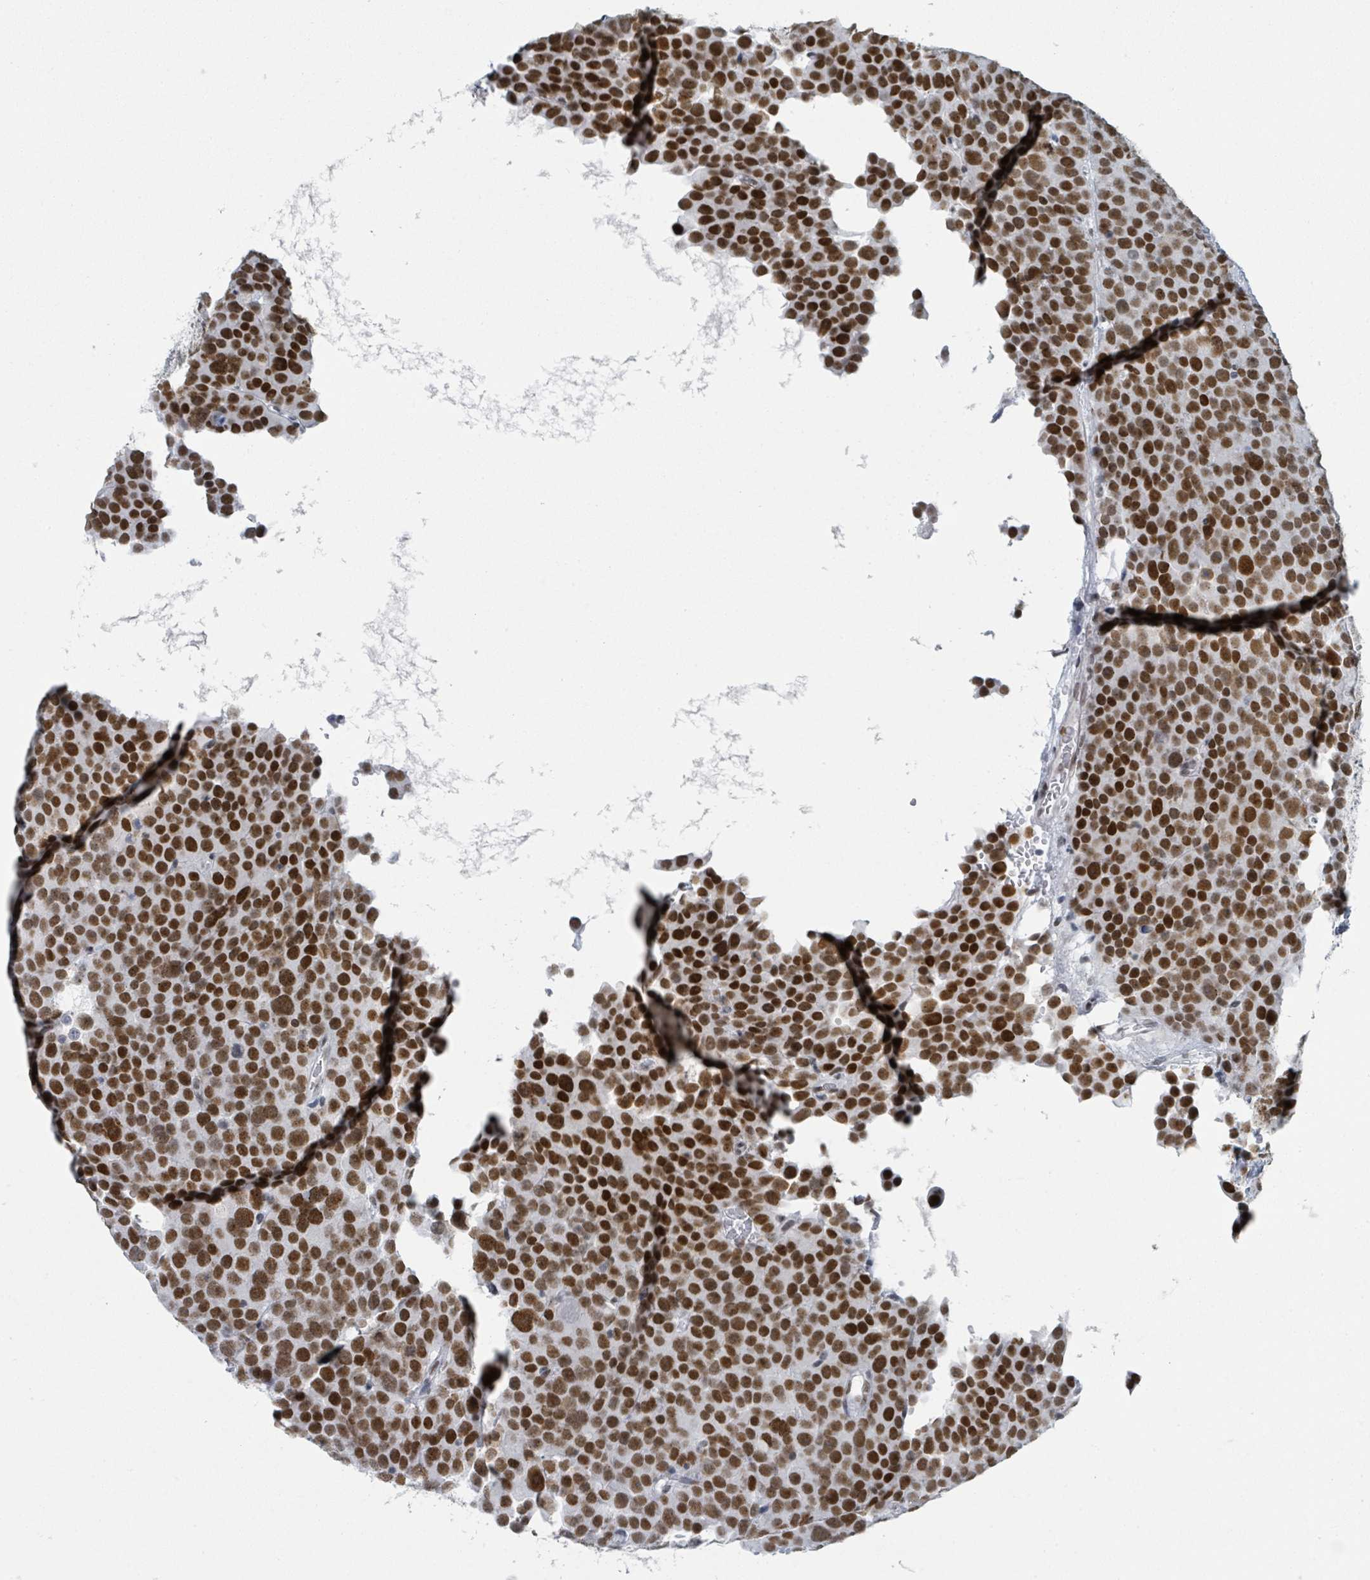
{"staining": {"intensity": "strong", "quantity": ">75%", "location": "nuclear"}, "tissue": "testis cancer", "cell_type": "Tumor cells", "image_type": "cancer", "snomed": [{"axis": "morphology", "description": "Seminoma, NOS"}, {"axis": "topography", "description": "Testis"}], "caption": "Protein staining by immunohistochemistry shows strong nuclear positivity in approximately >75% of tumor cells in seminoma (testis).", "gene": "EHMT2", "patient": {"sex": "male", "age": 71}}